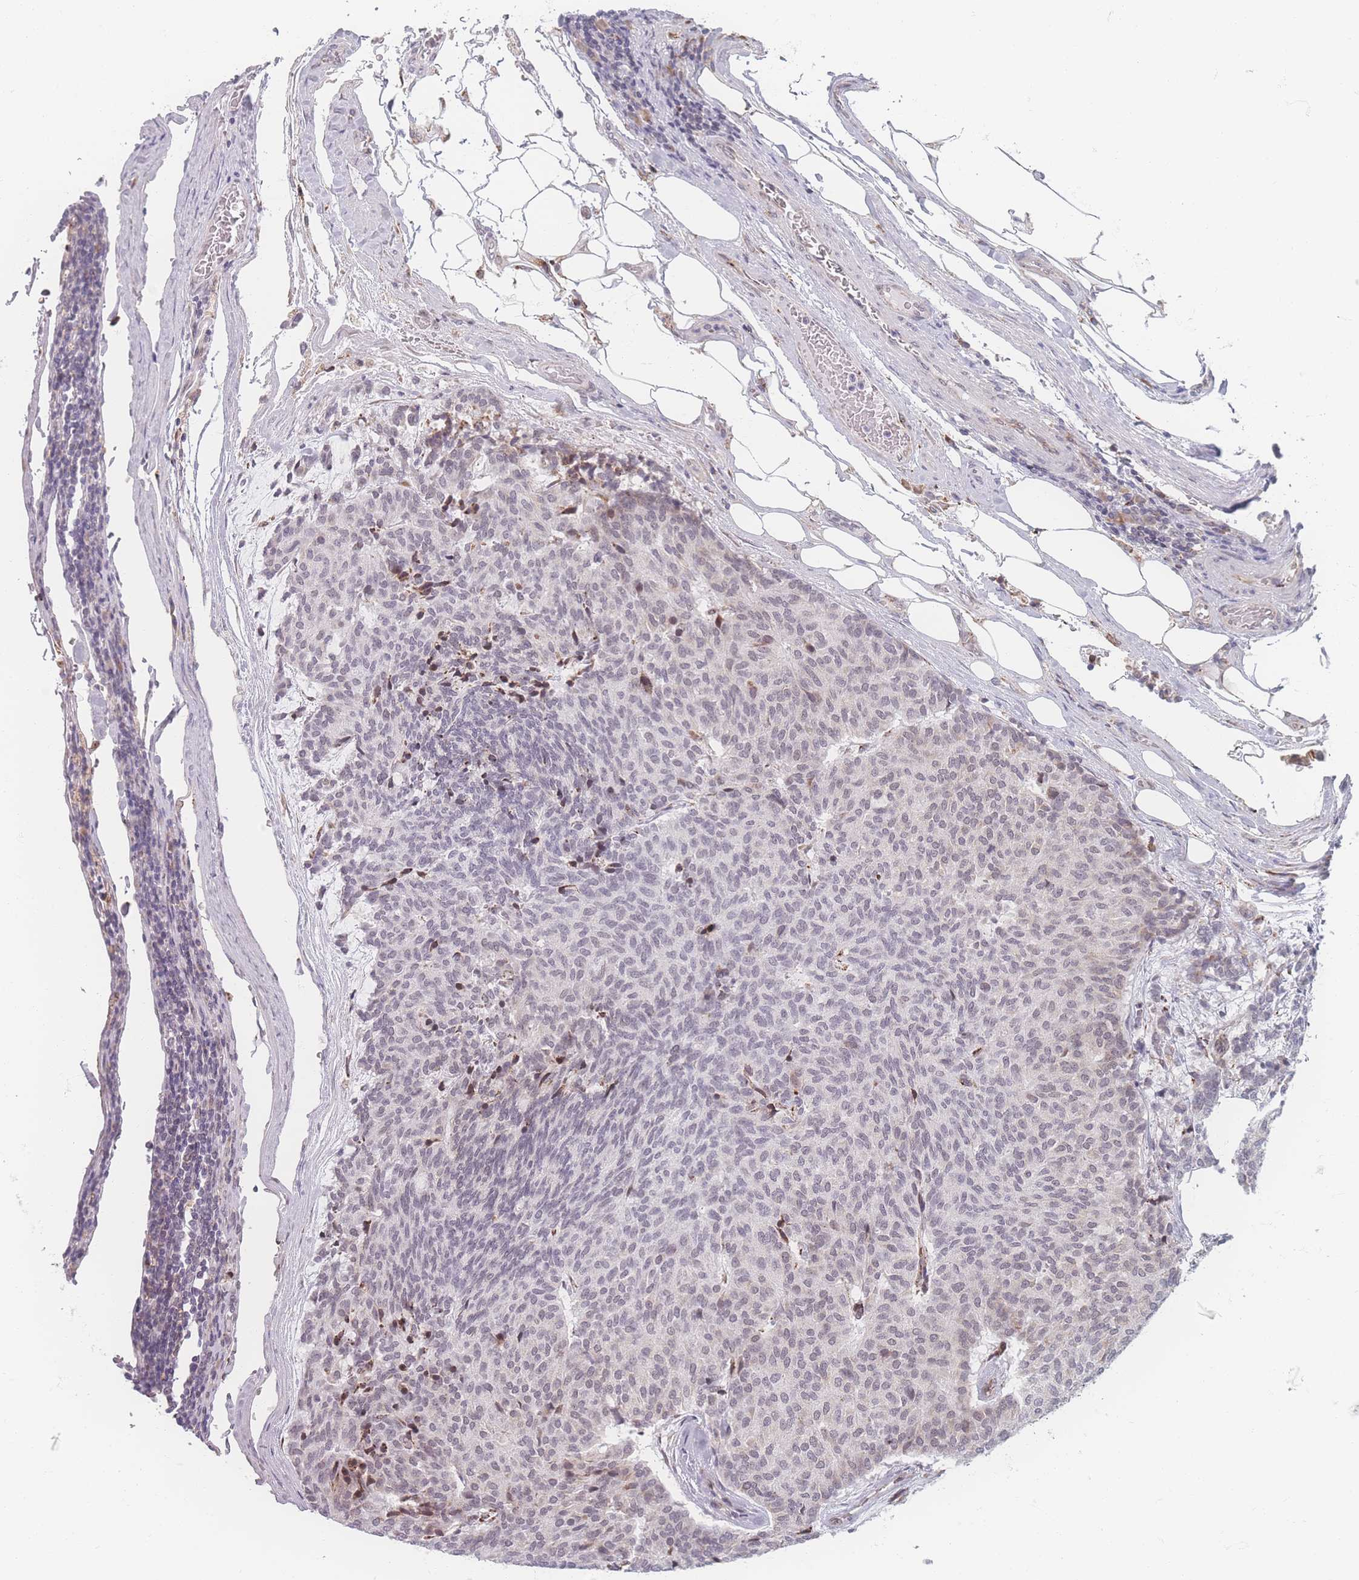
{"staining": {"intensity": "weak", "quantity": "<25%", "location": "nuclear"}, "tissue": "carcinoid", "cell_type": "Tumor cells", "image_type": "cancer", "snomed": [{"axis": "morphology", "description": "Carcinoid, malignant, NOS"}, {"axis": "topography", "description": "Pancreas"}], "caption": "Human carcinoid stained for a protein using immunohistochemistry (IHC) reveals no staining in tumor cells.", "gene": "ZC3H13", "patient": {"sex": "female", "age": 54}}